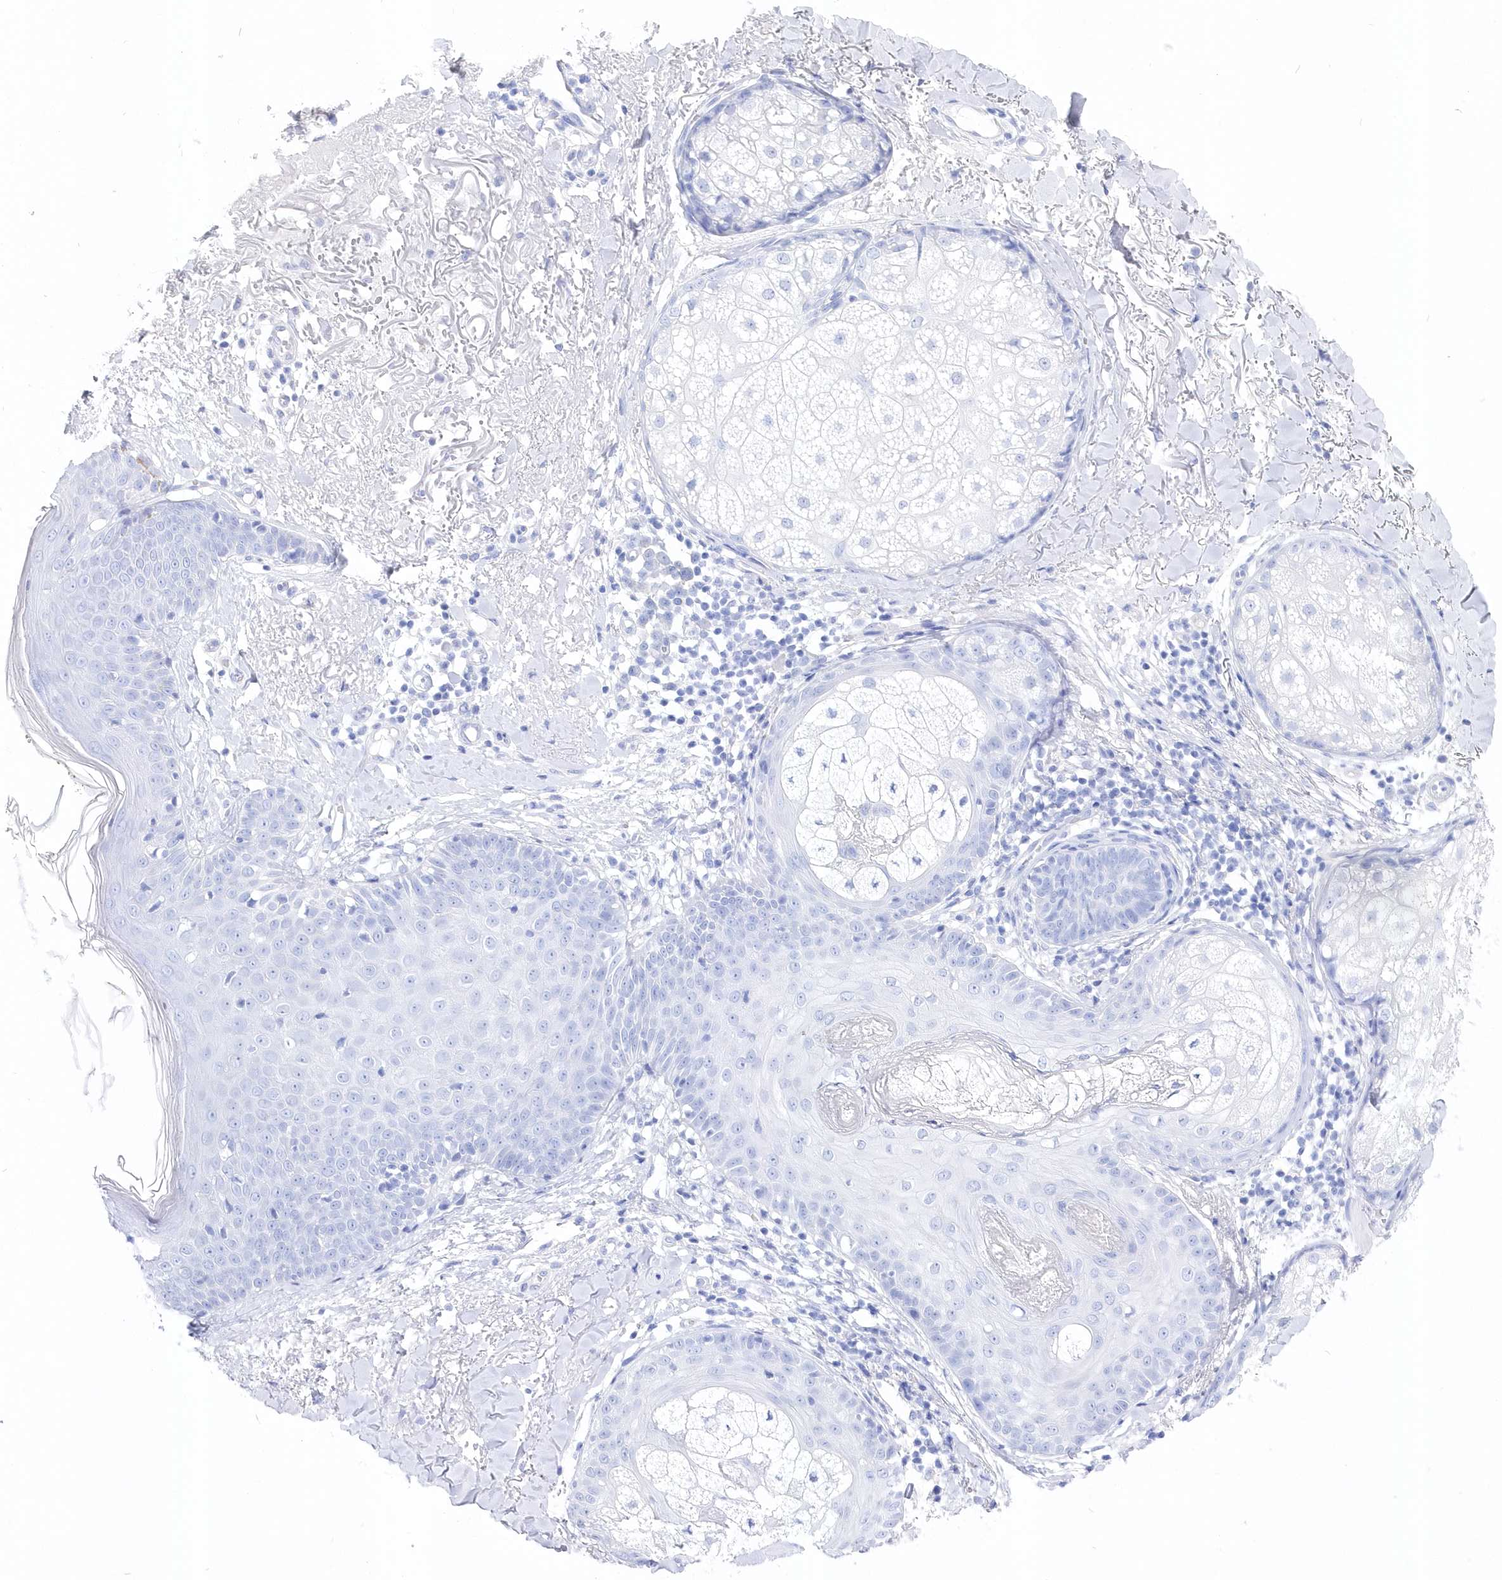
{"staining": {"intensity": "negative", "quantity": "none", "location": "none"}, "tissue": "skin cancer", "cell_type": "Tumor cells", "image_type": "cancer", "snomed": [{"axis": "morphology", "description": "Basal cell carcinoma"}, {"axis": "topography", "description": "Skin"}], "caption": "The histopathology image reveals no staining of tumor cells in skin cancer (basal cell carcinoma).", "gene": "CSNK1G2", "patient": {"sex": "male", "age": 85}}